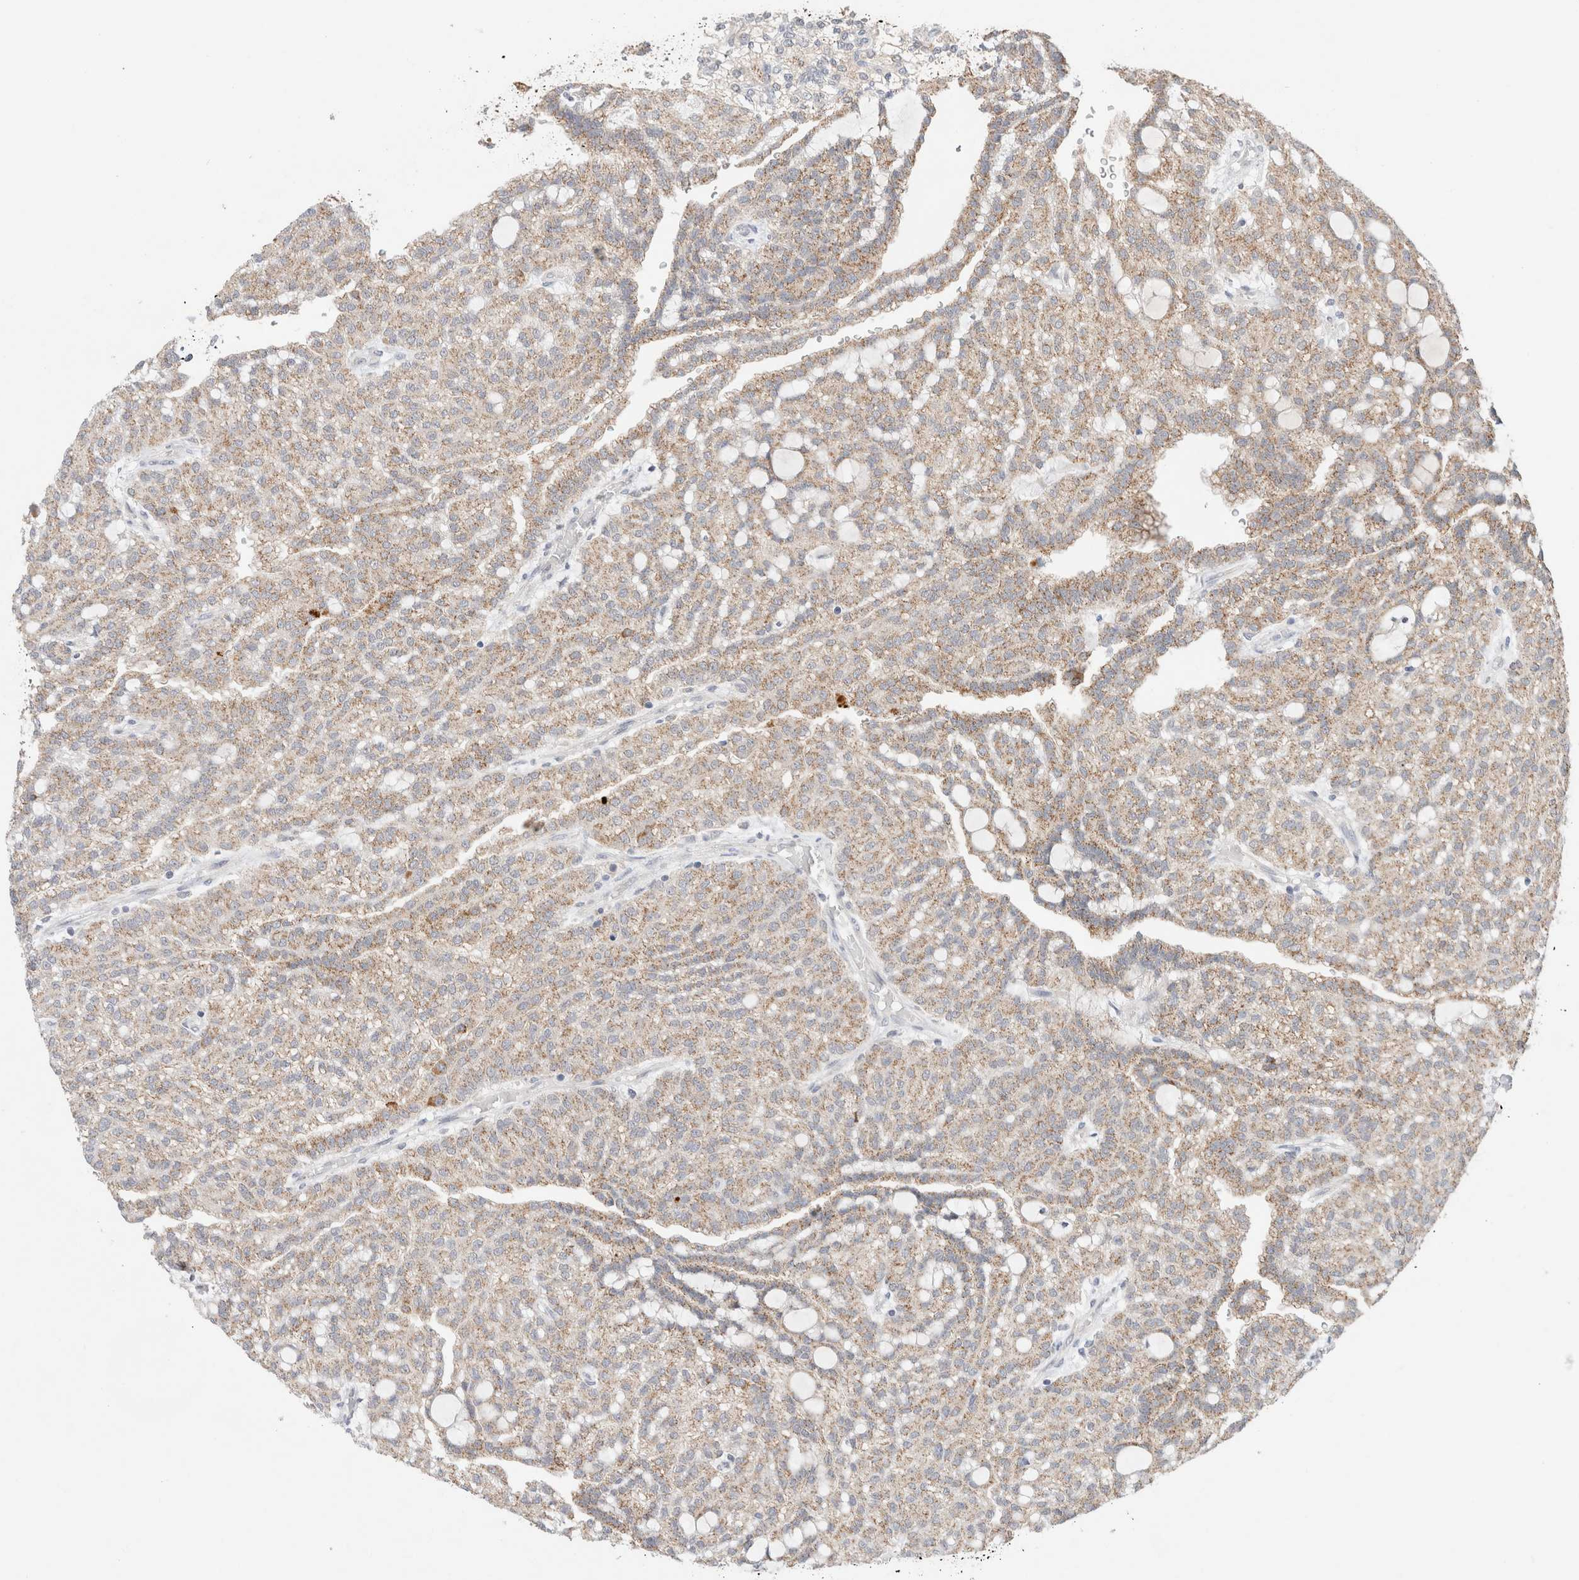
{"staining": {"intensity": "moderate", "quantity": ">75%", "location": "cytoplasmic/membranous"}, "tissue": "renal cancer", "cell_type": "Tumor cells", "image_type": "cancer", "snomed": [{"axis": "morphology", "description": "Adenocarcinoma, NOS"}, {"axis": "topography", "description": "Kidney"}], "caption": "Approximately >75% of tumor cells in human renal adenocarcinoma display moderate cytoplasmic/membranous protein positivity as visualized by brown immunohistochemical staining.", "gene": "ERI3", "patient": {"sex": "male", "age": 63}}